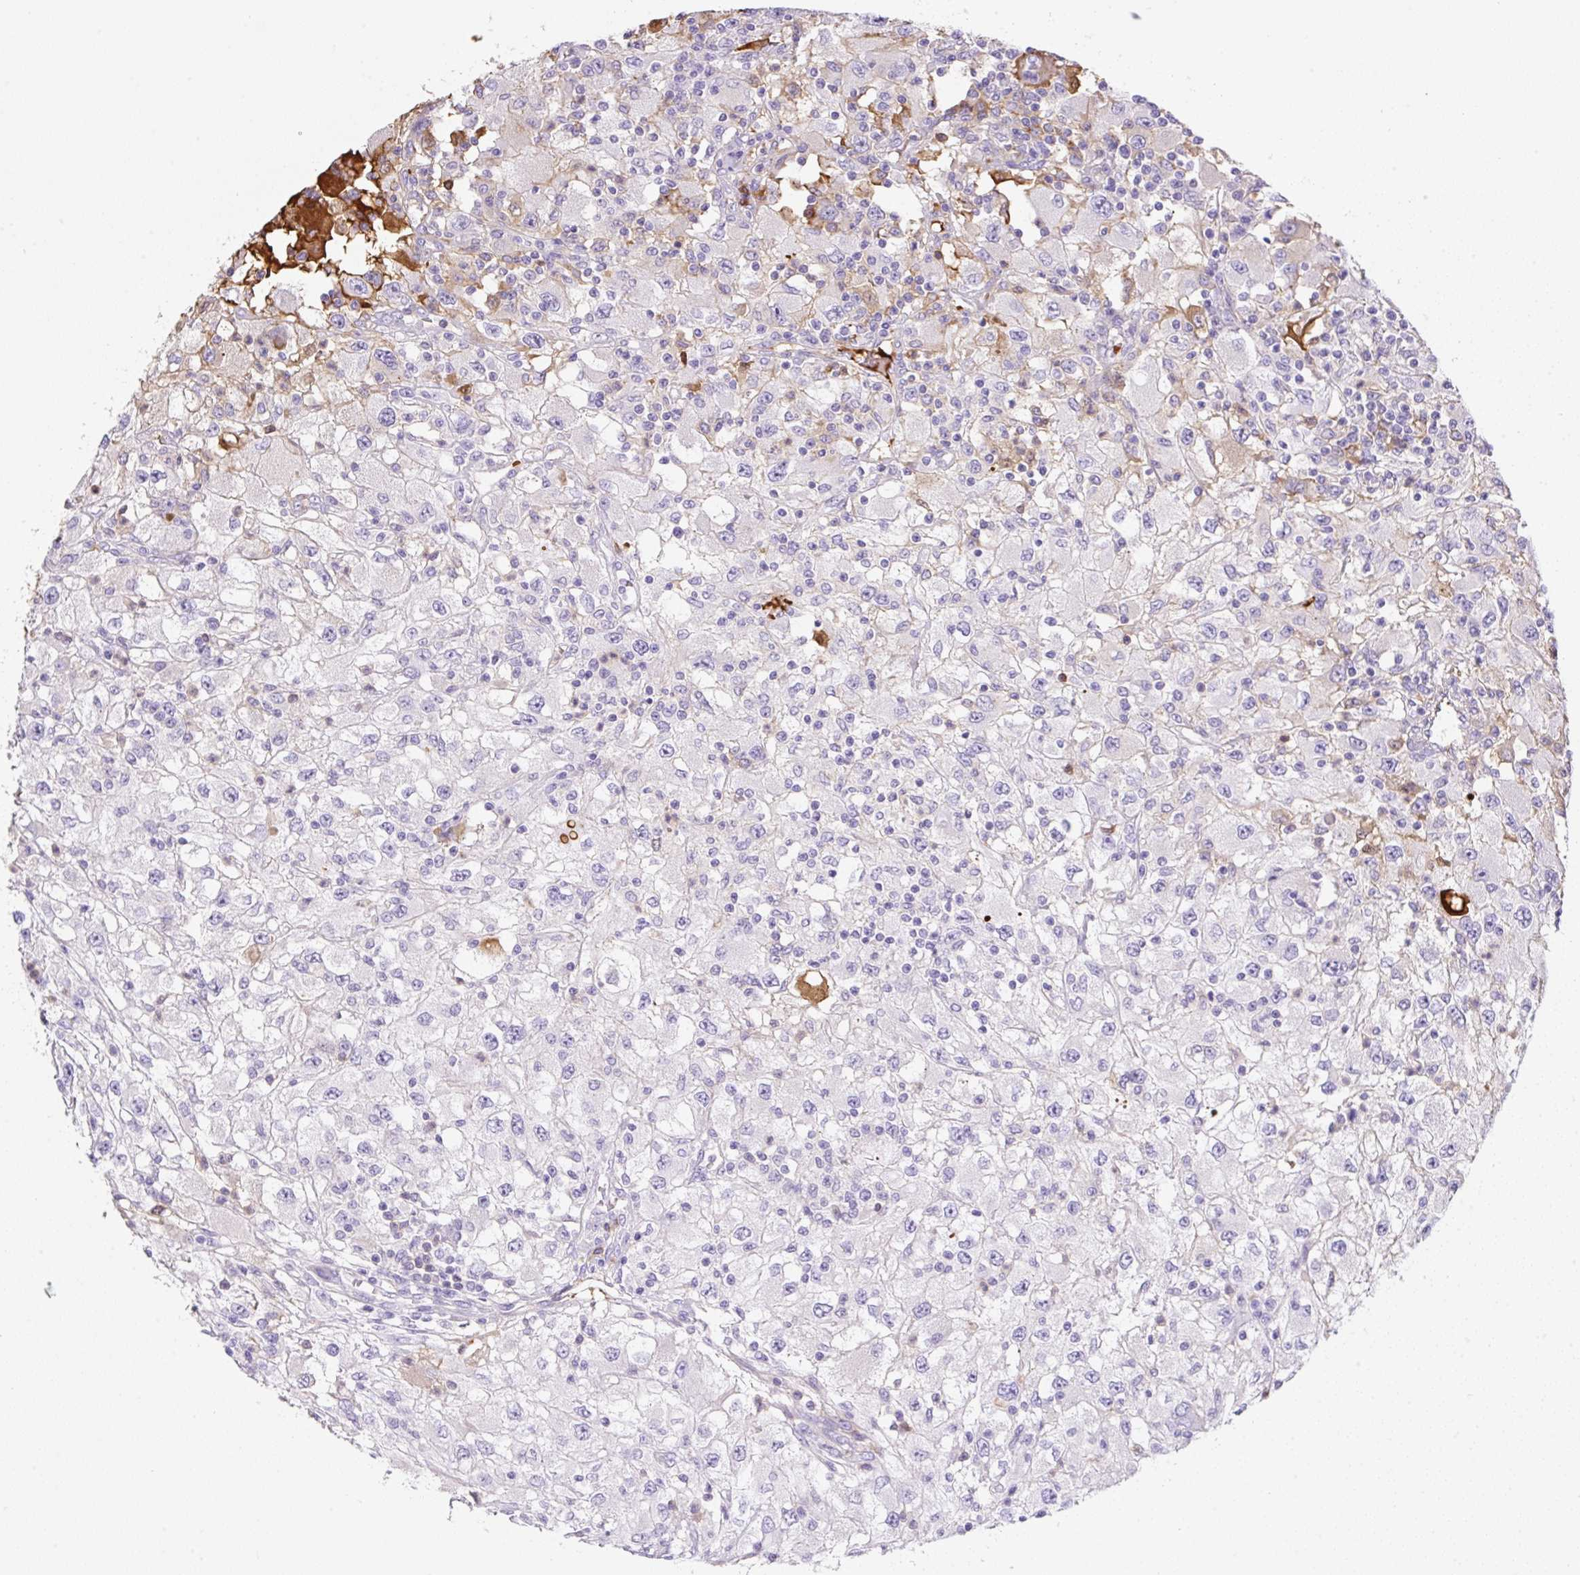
{"staining": {"intensity": "negative", "quantity": "none", "location": "none"}, "tissue": "renal cancer", "cell_type": "Tumor cells", "image_type": "cancer", "snomed": [{"axis": "morphology", "description": "Adenocarcinoma, NOS"}, {"axis": "topography", "description": "Kidney"}], "caption": "An IHC histopathology image of renal cancer is shown. There is no staining in tumor cells of renal cancer.", "gene": "TDRD15", "patient": {"sex": "female", "age": 67}}